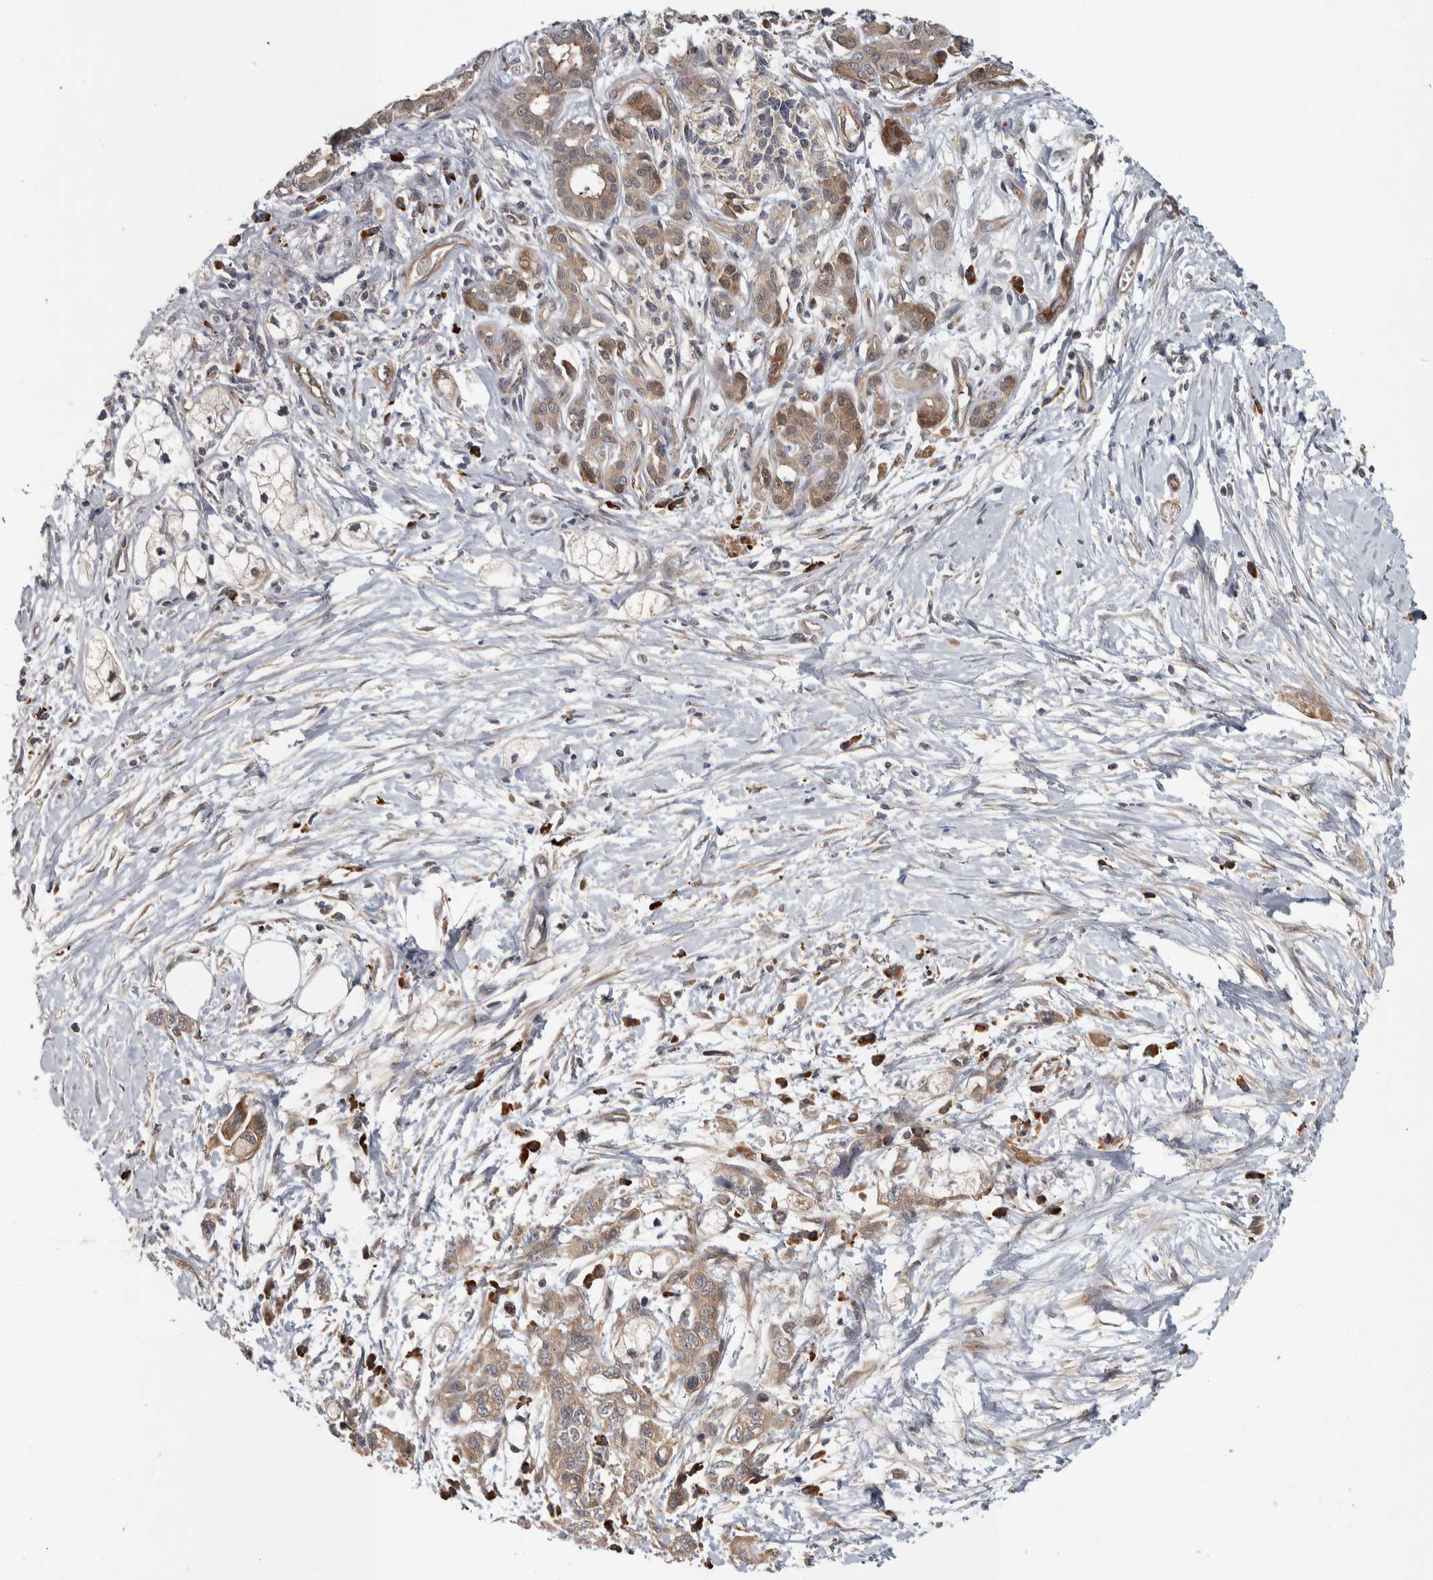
{"staining": {"intensity": "weak", "quantity": ">75%", "location": "cytoplasmic/membranous"}, "tissue": "pancreatic cancer", "cell_type": "Tumor cells", "image_type": "cancer", "snomed": [{"axis": "morphology", "description": "Adenocarcinoma, NOS"}, {"axis": "topography", "description": "Pancreas"}], "caption": "Pancreatic cancer (adenocarcinoma) stained for a protein (brown) shows weak cytoplasmic/membranous positive positivity in approximately >75% of tumor cells.", "gene": "TBC1D31", "patient": {"sex": "male", "age": 74}}